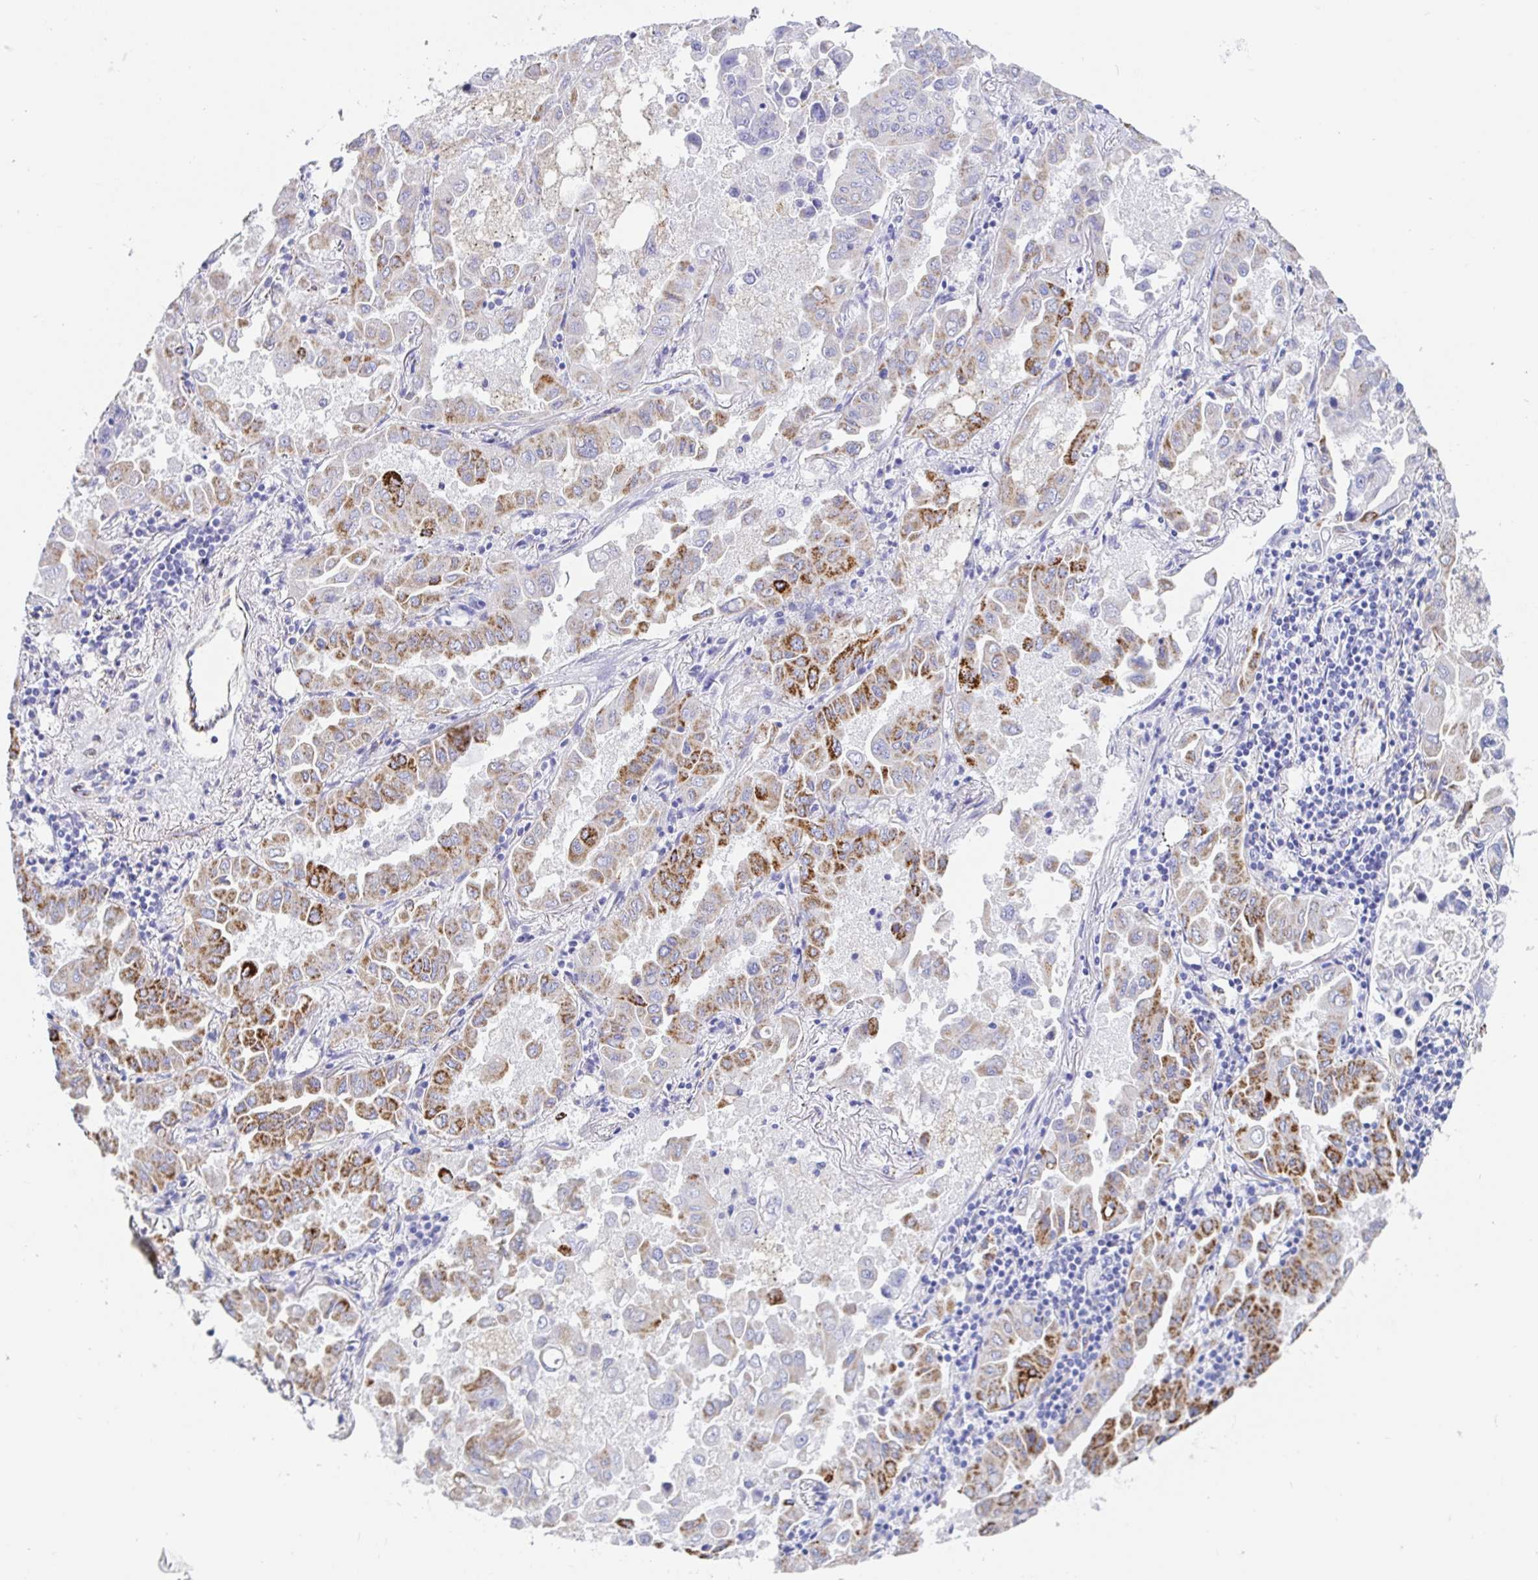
{"staining": {"intensity": "moderate", "quantity": "25%-75%", "location": "cytoplasmic/membranous"}, "tissue": "lung cancer", "cell_type": "Tumor cells", "image_type": "cancer", "snomed": [{"axis": "morphology", "description": "Adenocarcinoma, NOS"}, {"axis": "topography", "description": "Lung"}], "caption": "IHC histopathology image of neoplastic tissue: lung adenocarcinoma stained using IHC reveals medium levels of moderate protein expression localized specifically in the cytoplasmic/membranous of tumor cells, appearing as a cytoplasmic/membranous brown color.", "gene": "MAOA", "patient": {"sex": "male", "age": 64}}